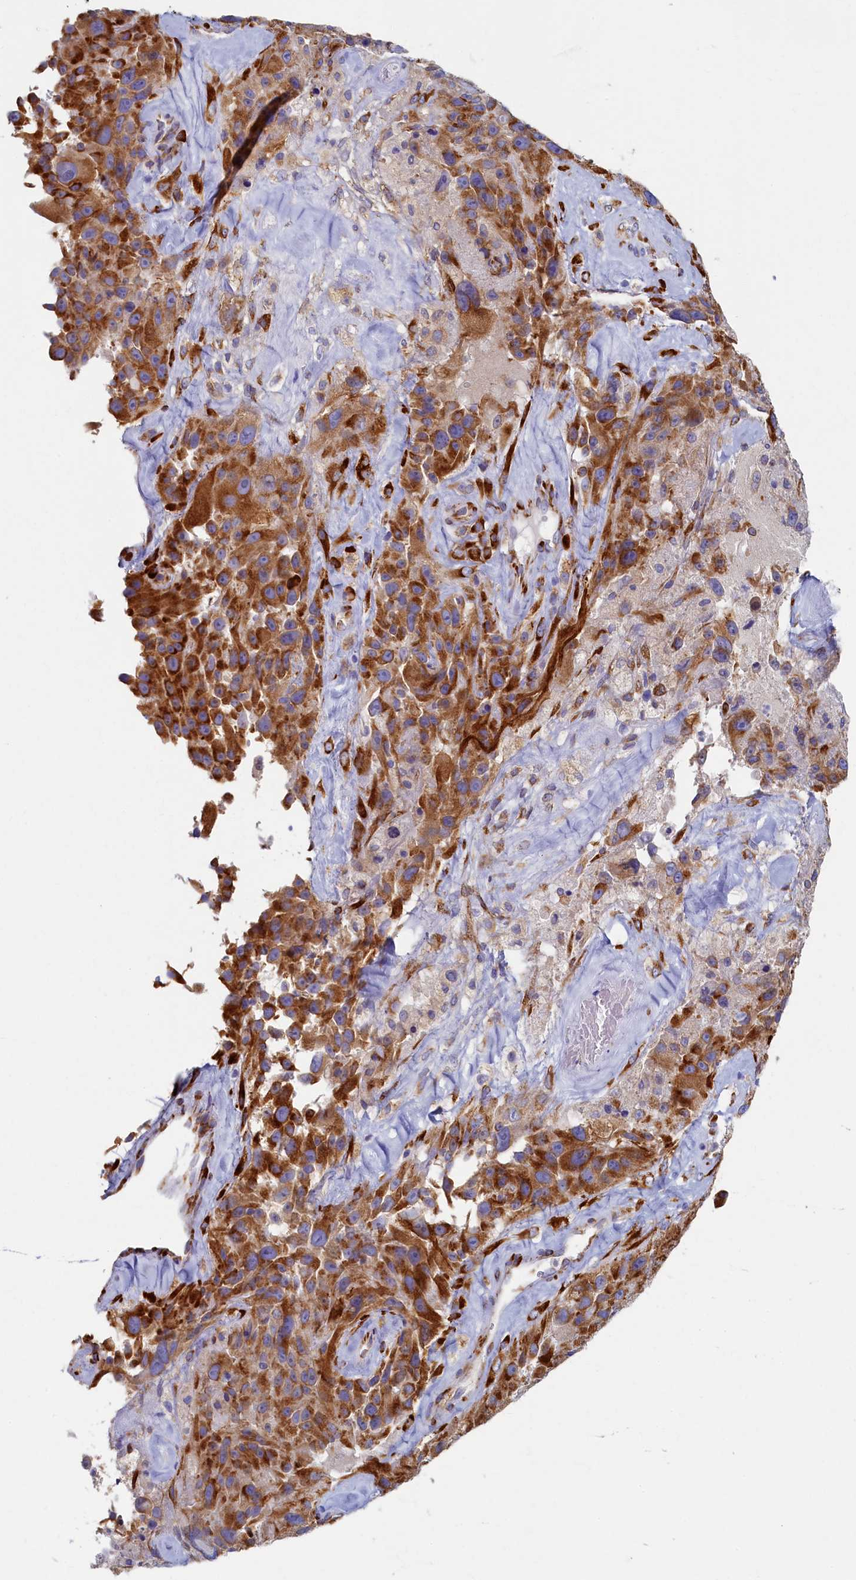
{"staining": {"intensity": "strong", "quantity": ">75%", "location": "cytoplasmic/membranous"}, "tissue": "melanoma", "cell_type": "Tumor cells", "image_type": "cancer", "snomed": [{"axis": "morphology", "description": "Malignant melanoma, Metastatic site"}, {"axis": "topography", "description": "Lymph node"}], "caption": "Immunohistochemical staining of human melanoma shows strong cytoplasmic/membranous protein positivity in about >75% of tumor cells. (DAB (3,3'-diaminobenzidine) IHC, brown staining for protein, blue staining for nuclei).", "gene": "TMEM18", "patient": {"sex": "male", "age": 62}}